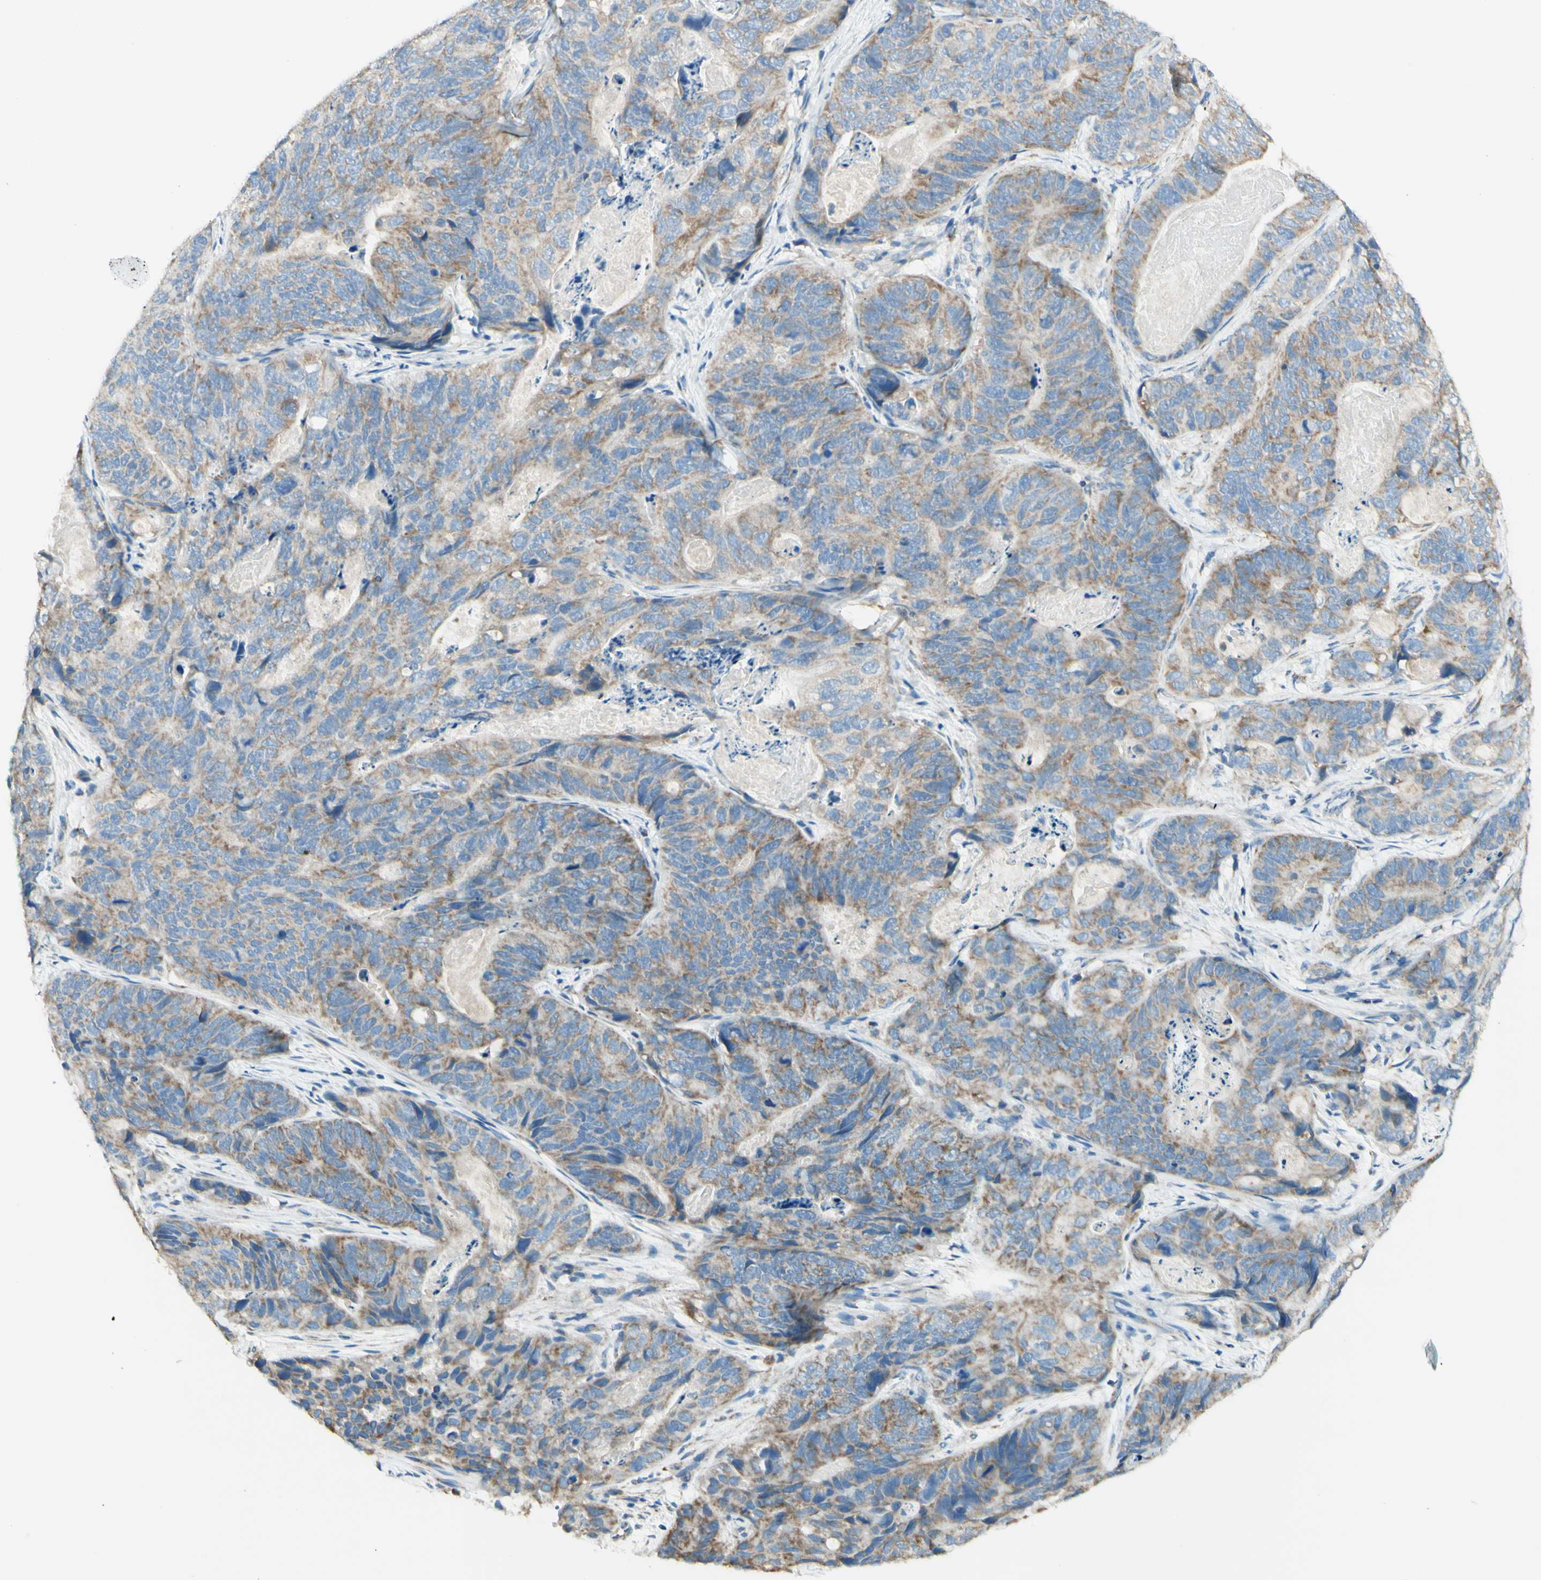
{"staining": {"intensity": "moderate", "quantity": ">75%", "location": "cytoplasmic/membranous"}, "tissue": "stomach cancer", "cell_type": "Tumor cells", "image_type": "cancer", "snomed": [{"axis": "morphology", "description": "Adenocarcinoma, NOS"}, {"axis": "topography", "description": "Stomach"}], "caption": "High-magnification brightfield microscopy of stomach cancer stained with DAB (3,3'-diaminobenzidine) (brown) and counterstained with hematoxylin (blue). tumor cells exhibit moderate cytoplasmic/membranous expression is present in about>75% of cells.", "gene": "ARMC10", "patient": {"sex": "female", "age": 89}}